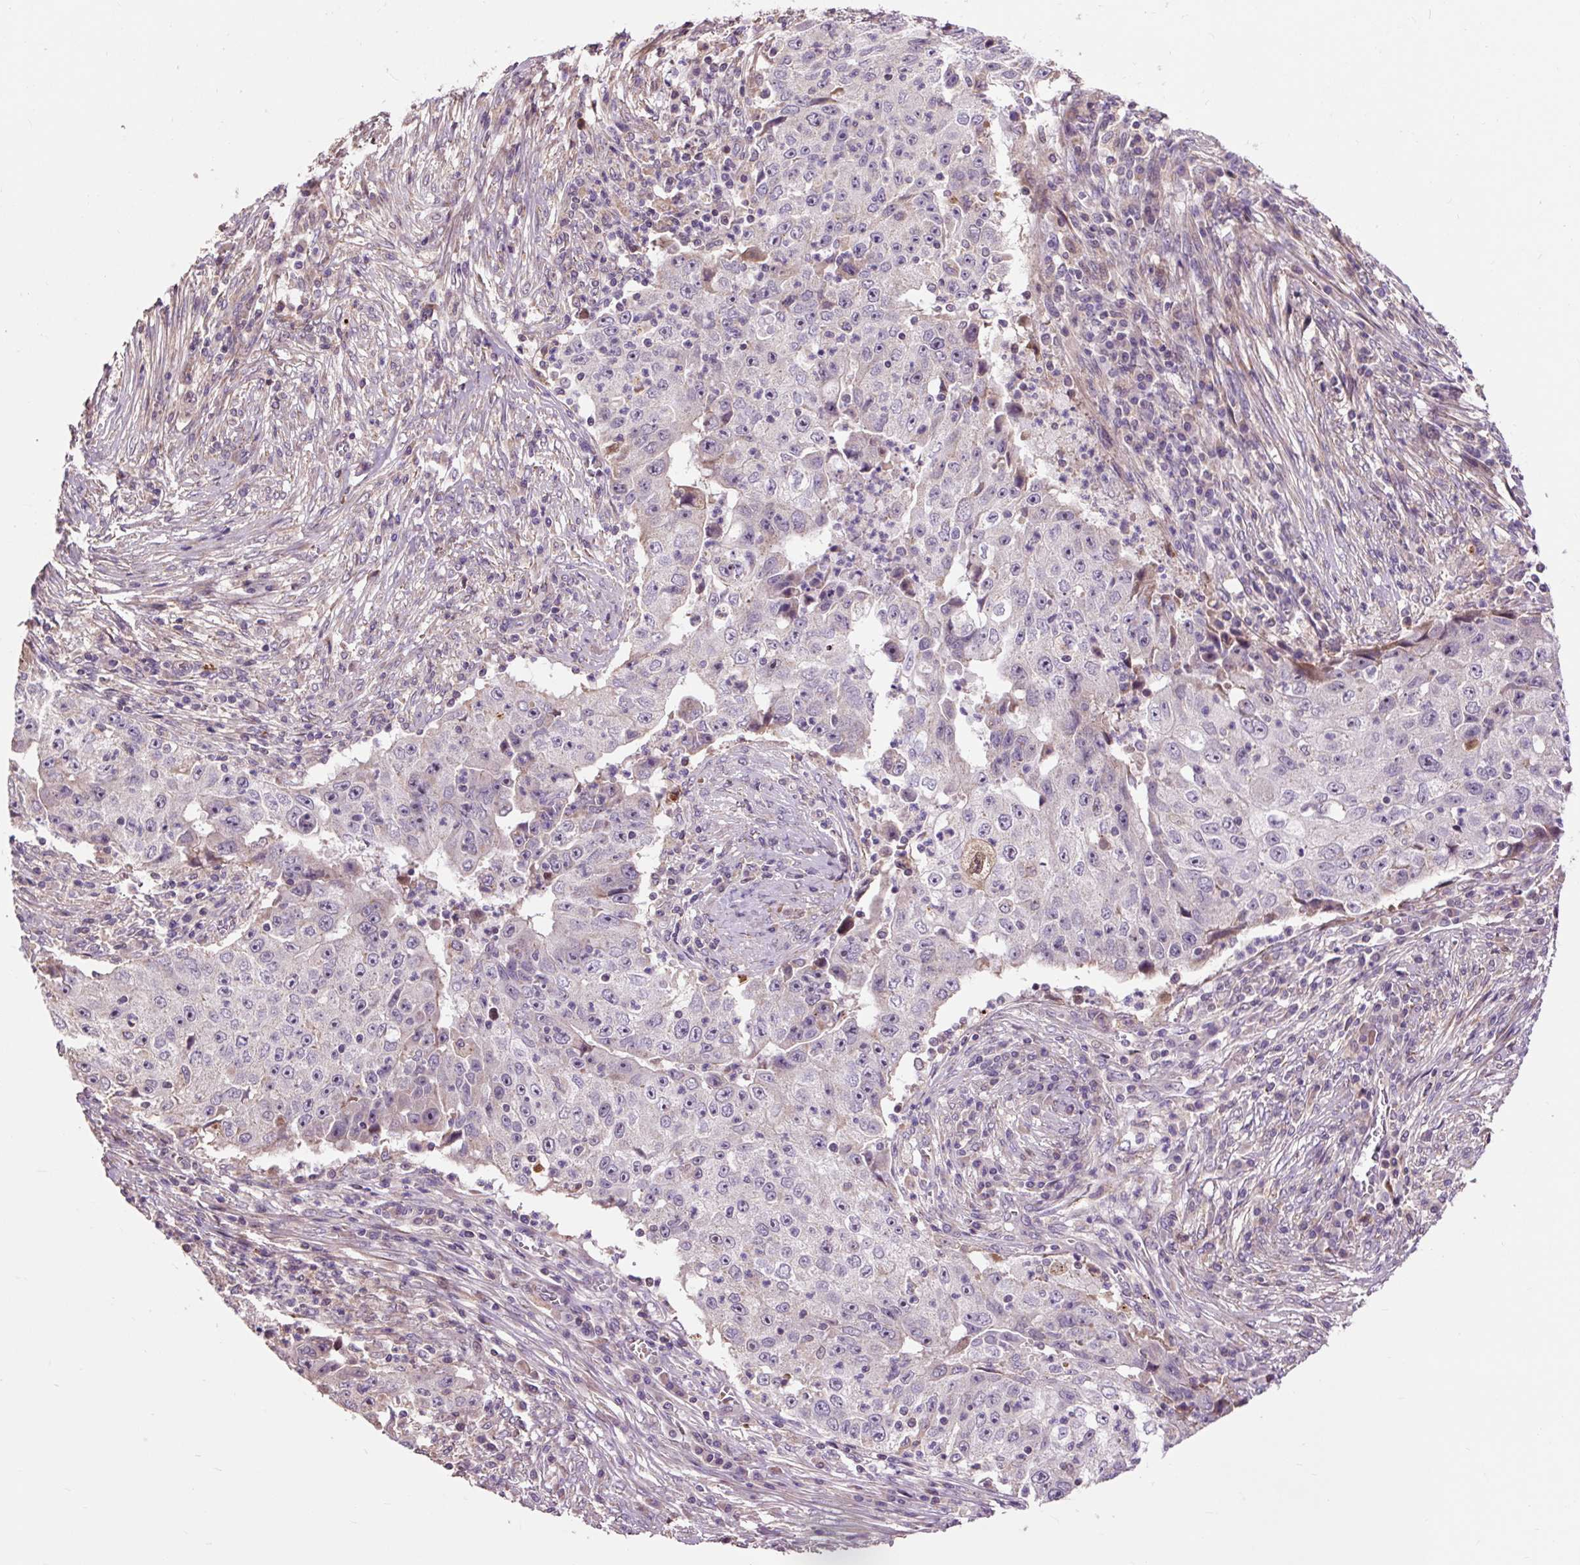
{"staining": {"intensity": "negative", "quantity": "none", "location": "none"}, "tissue": "lung cancer", "cell_type": "Tumor cells", "image_type": "cancer", "snomed": [{"axis": "morphology", "description": "Squamous cell carcinoma, NOS"}, {"axis": "topography", "description": "Lung"}], "caption": "Human lung cancer stained for a protein using immunohistochemistry (IHC) demonstrates no expression in tumor cells.", "gene": "PRIMPOL", "patient": {"sex": "male", "age": 64}}